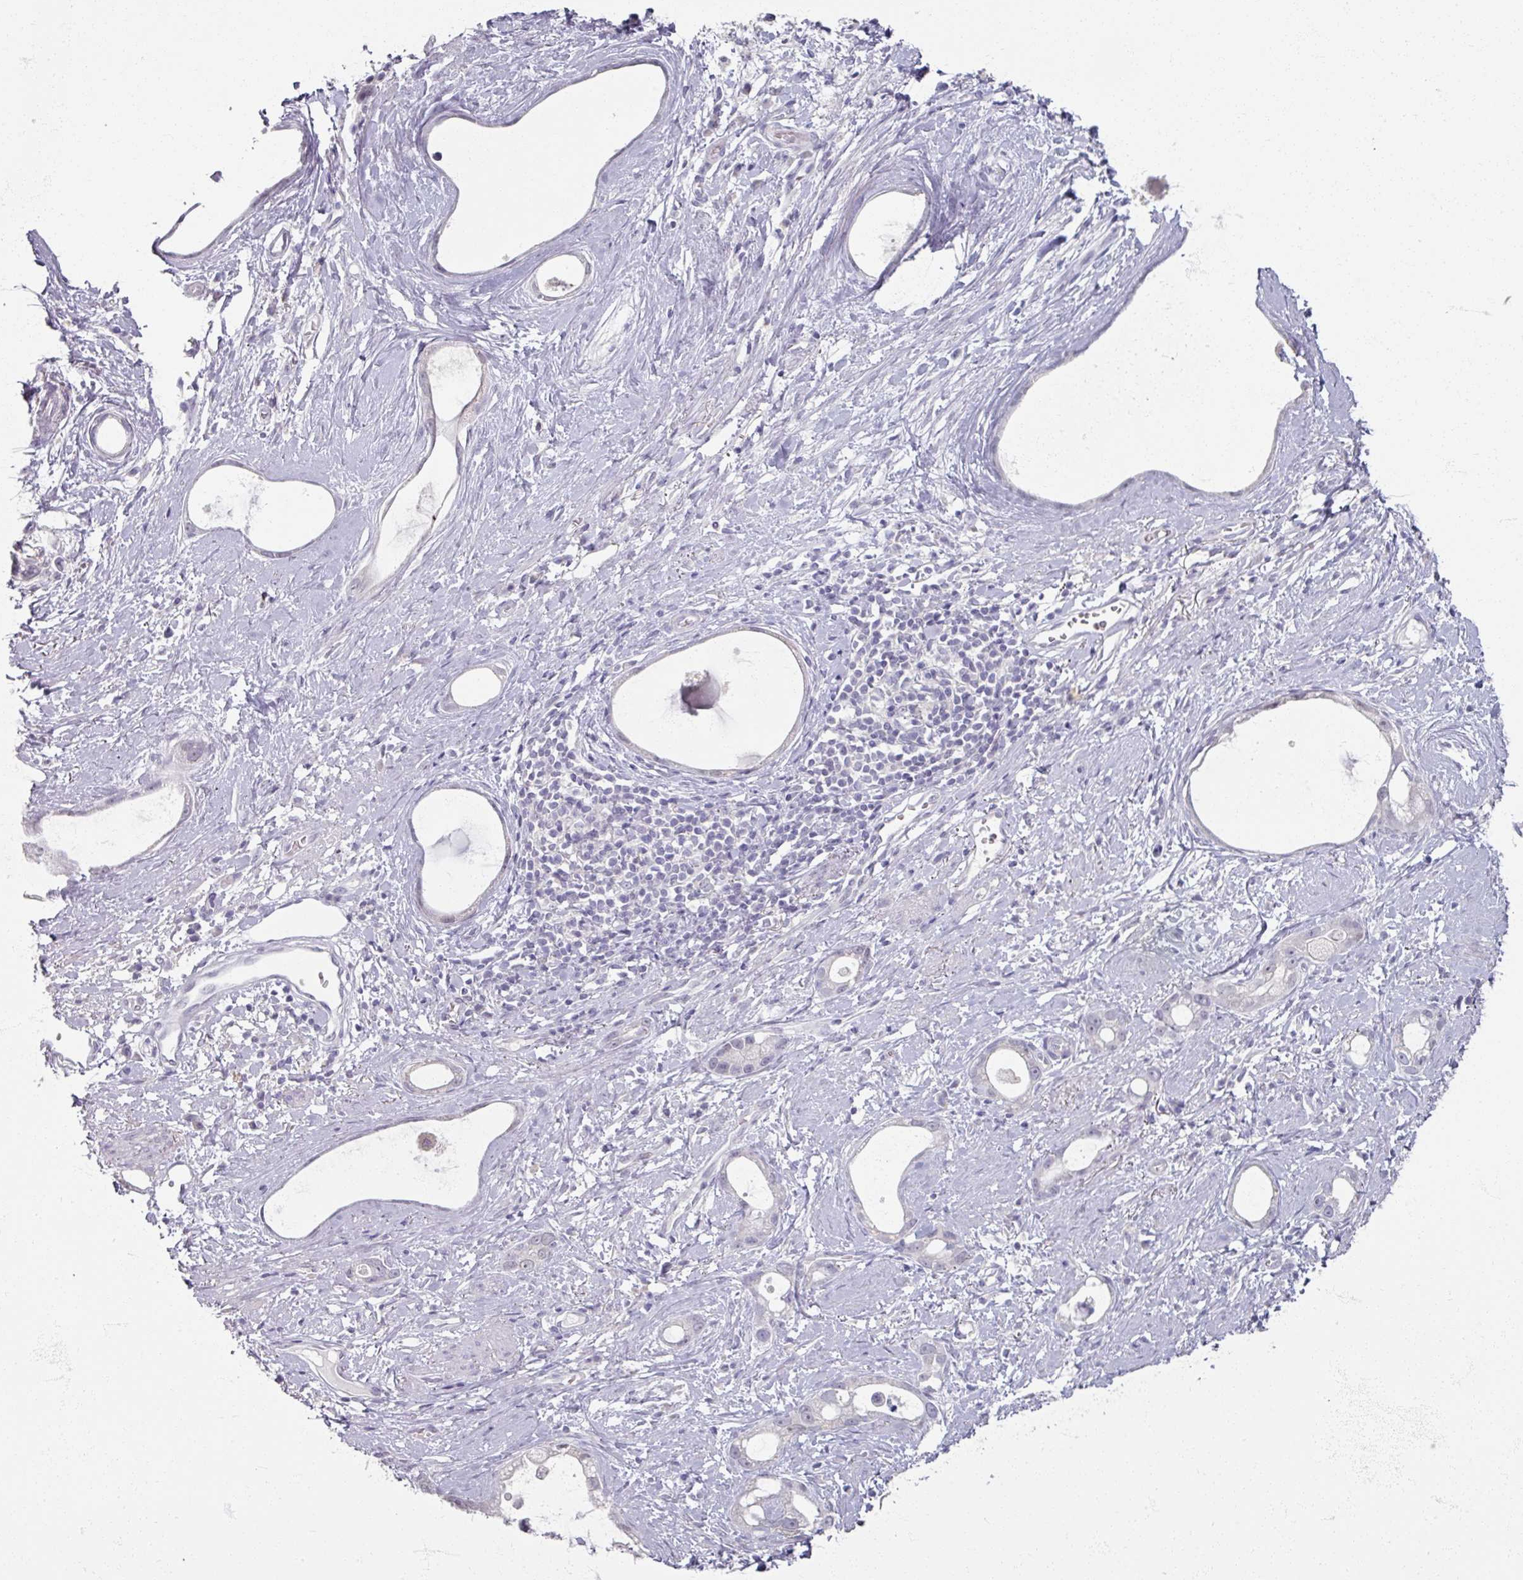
{"staining": {"intensity": "negative", "quantity": "none", "location": "none"}, "tissue": "stomach cancer", "cell_type": "Tumor cells", "image_type": "cancer", "snomed": [{"axis": "morphology", "description": "Adenocarcinoma, NOS"}, {"axis": "topography", "description": "Stomach"}], "caption": "Immunohistochemistry of stomach adenocarcinoma exhibits no positivity in tumor cells.", "gene": "SOX11", "patient": {"sex": "male", "age": 55}}